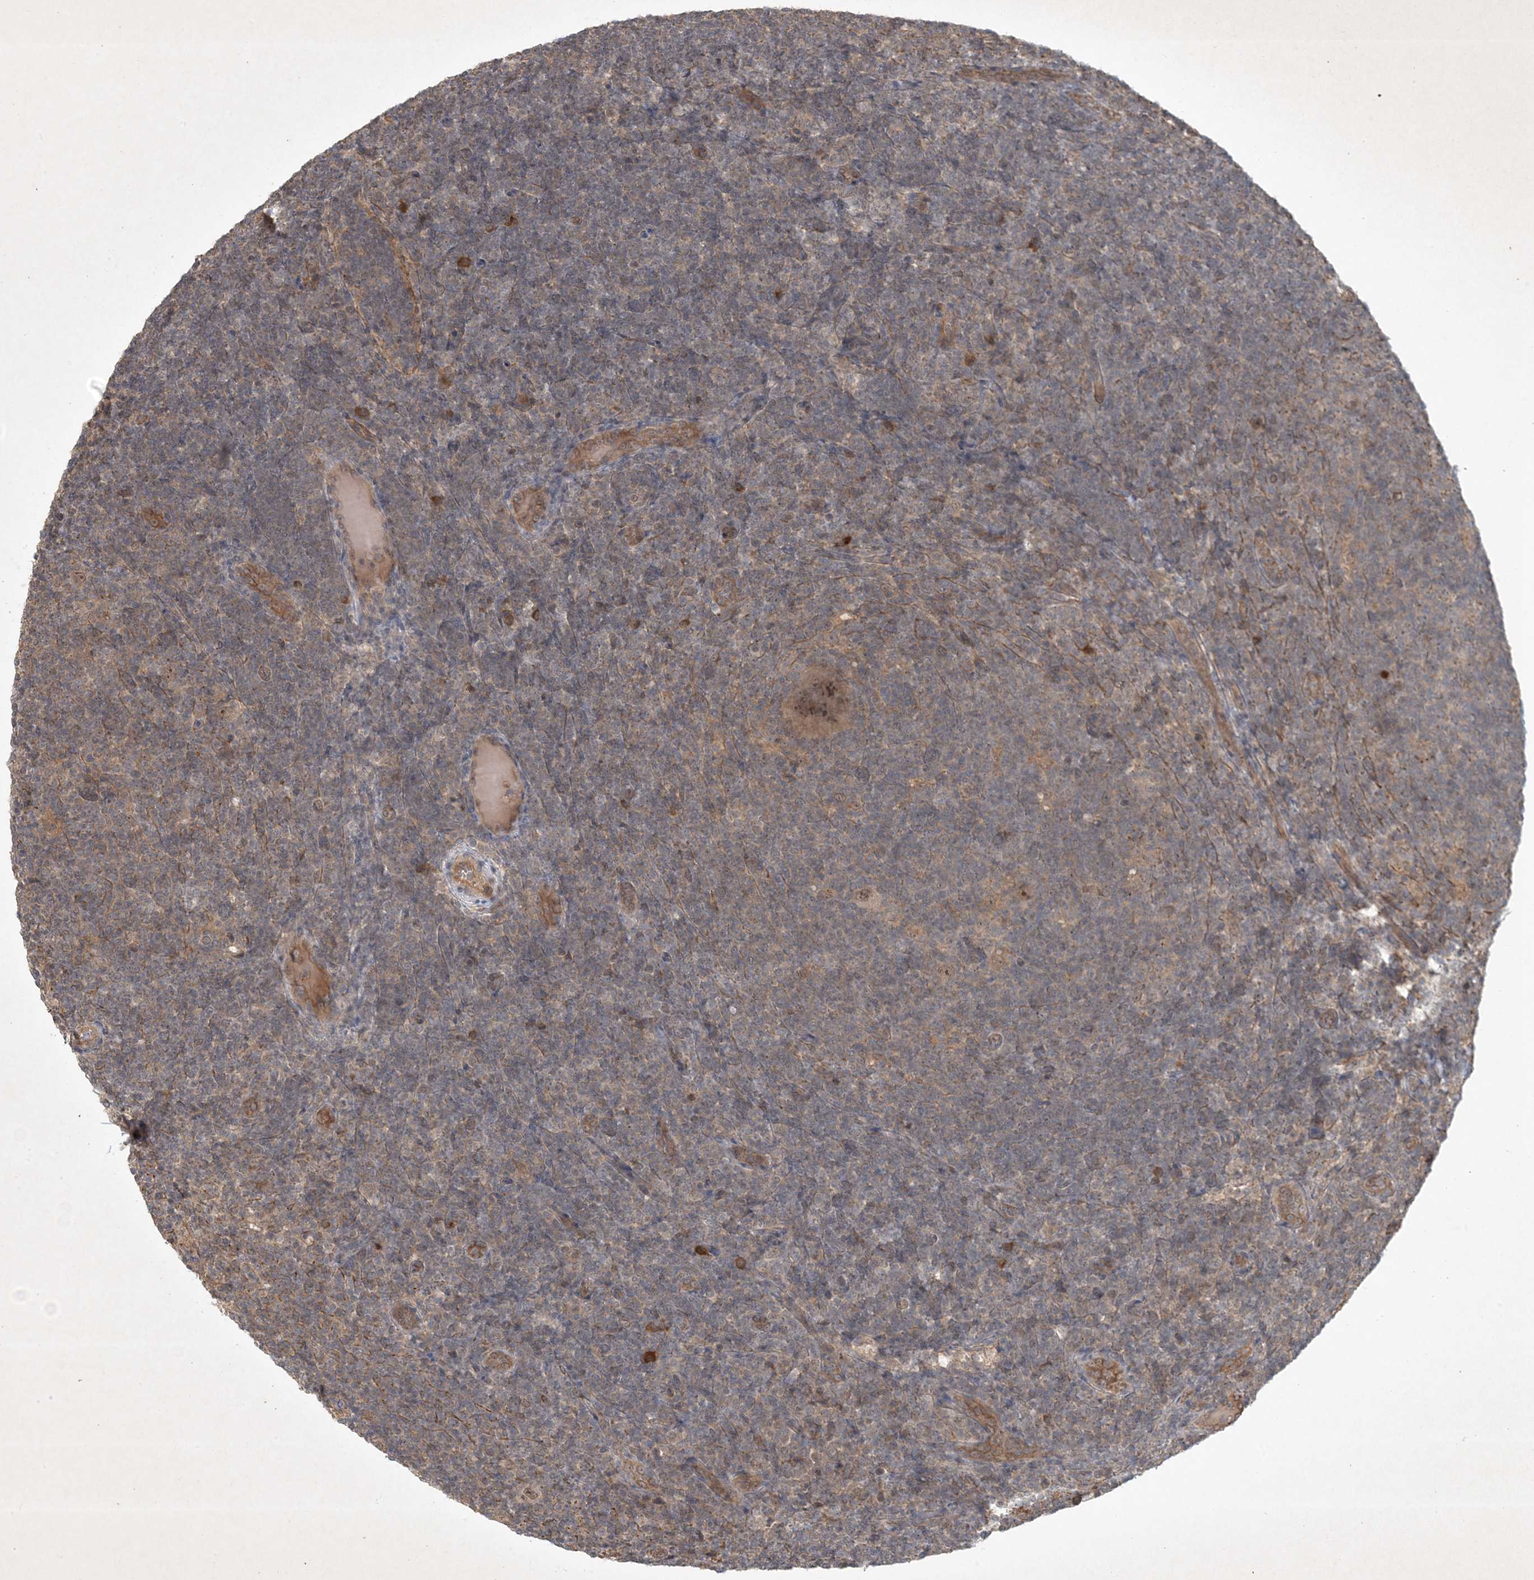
{"staining": {"intensity": "weak", "quantity": ">75%", "location": "nuclear"}, "tissue": "lymphoma", "cell_type": "Tumor cells", "image_type": "cancer", "snomed": [{"axis": "morphology", "description": "Hodgkin's disease, NOS"}, {"axis": "topography", "description": "Lymph node"}], "caption": "Lymphoma stained with DAB (3,3'-diaminobenzidine) immunohistochemistry (IHC) reveals low levels of weak nuclear positivity in approximately >75% of tumor cells.", "gene": "ZCCHC4", "patient": {"sex": "female", "age": 57}}